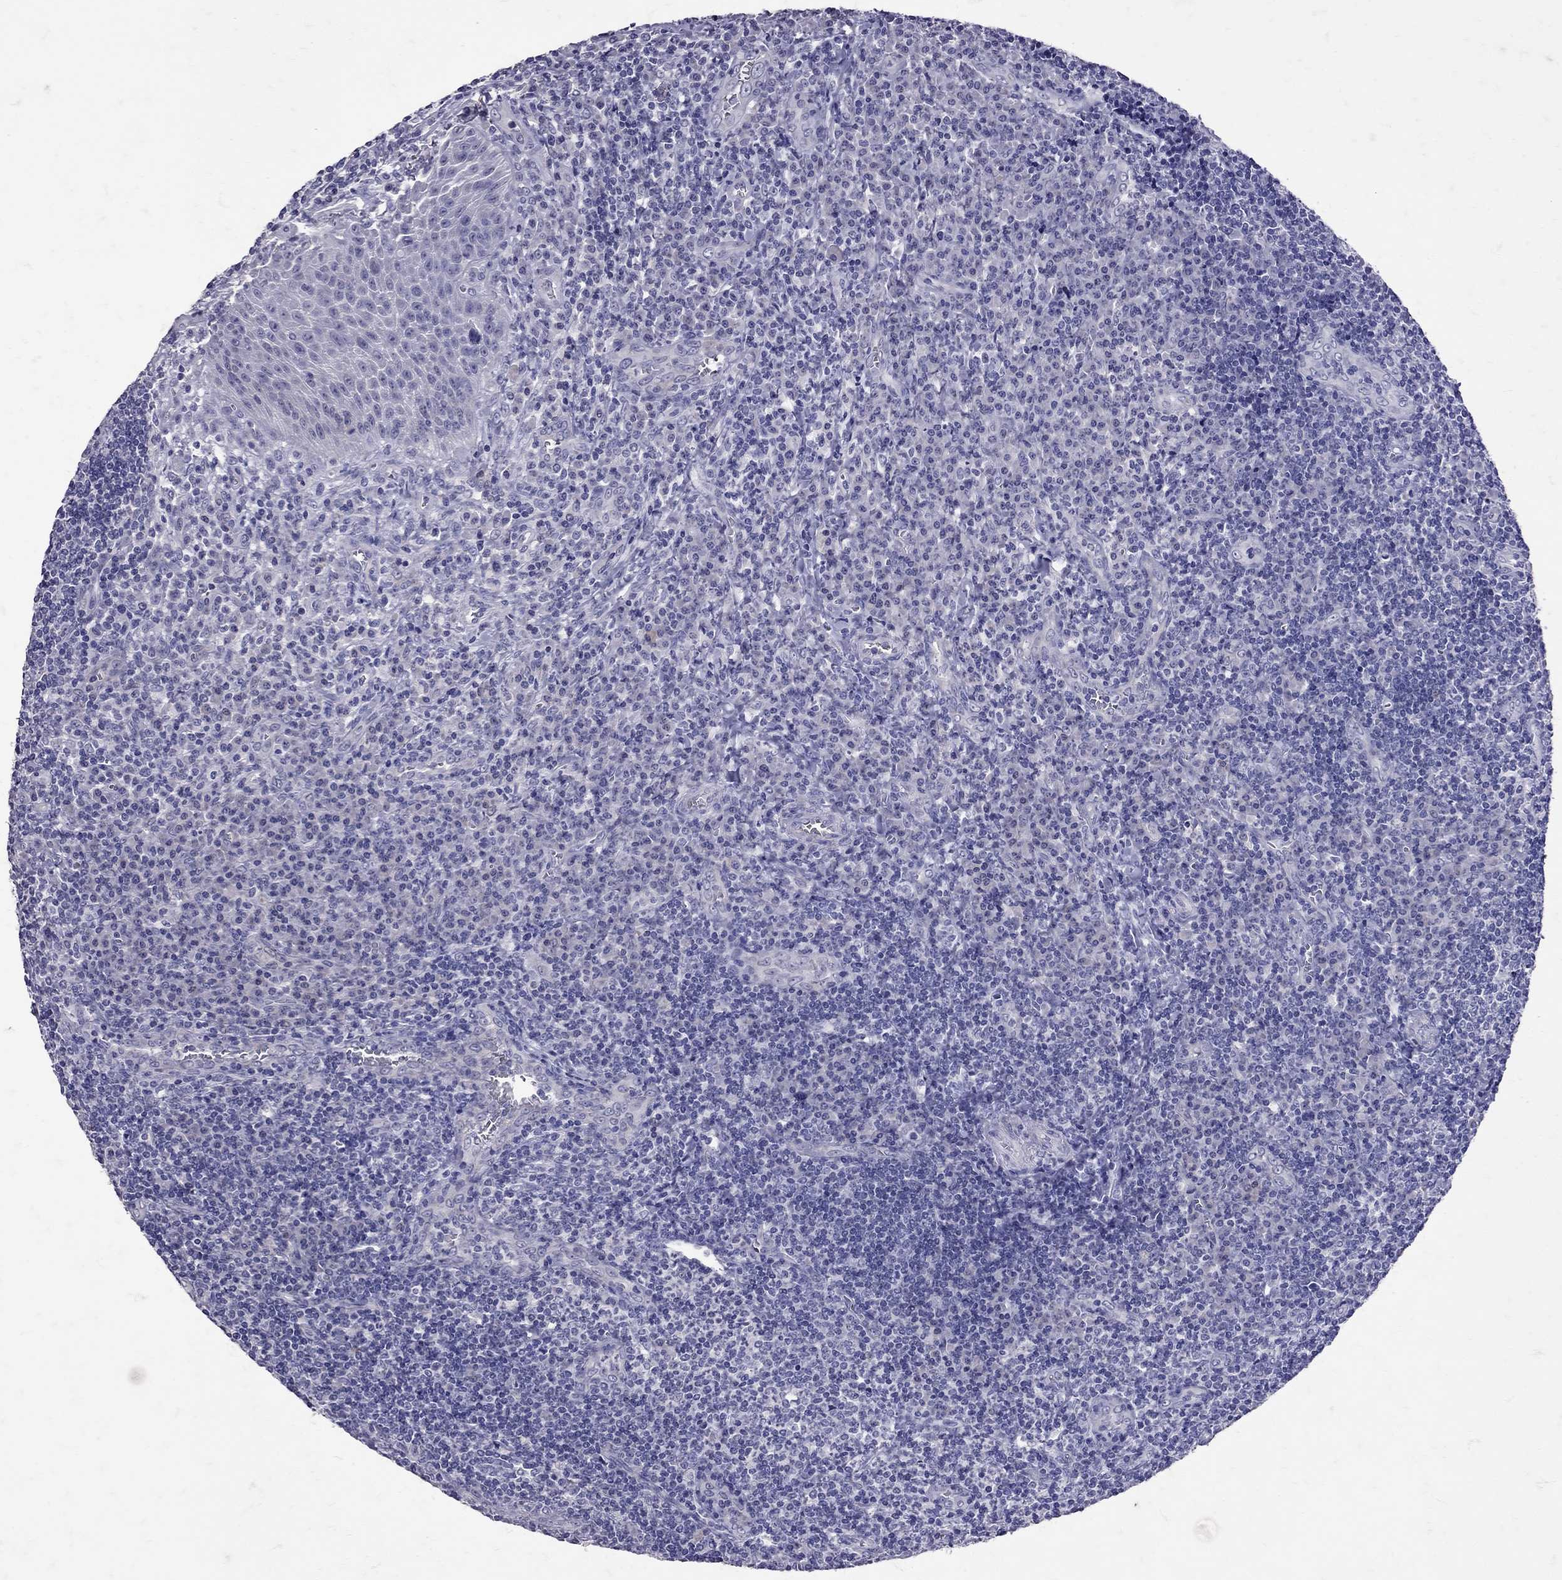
{"staining": {"intensity": "negative", "quantity": "none", "location": "none"}, "tissue": "tonsil", "cell_type": "Germinal center cells", "image_type": "normal", "snomed": [{"axis": "morphology", "description": "Normal tissue, NOS"}, {"axis": "topography", "description": "Tonsil"}], "caption": "A photomicrograph of tonsil stained for a protein shows no brown staining in germinal center cells.", "gene": "SST", "patient": {"sex": "male", "age": 33}}